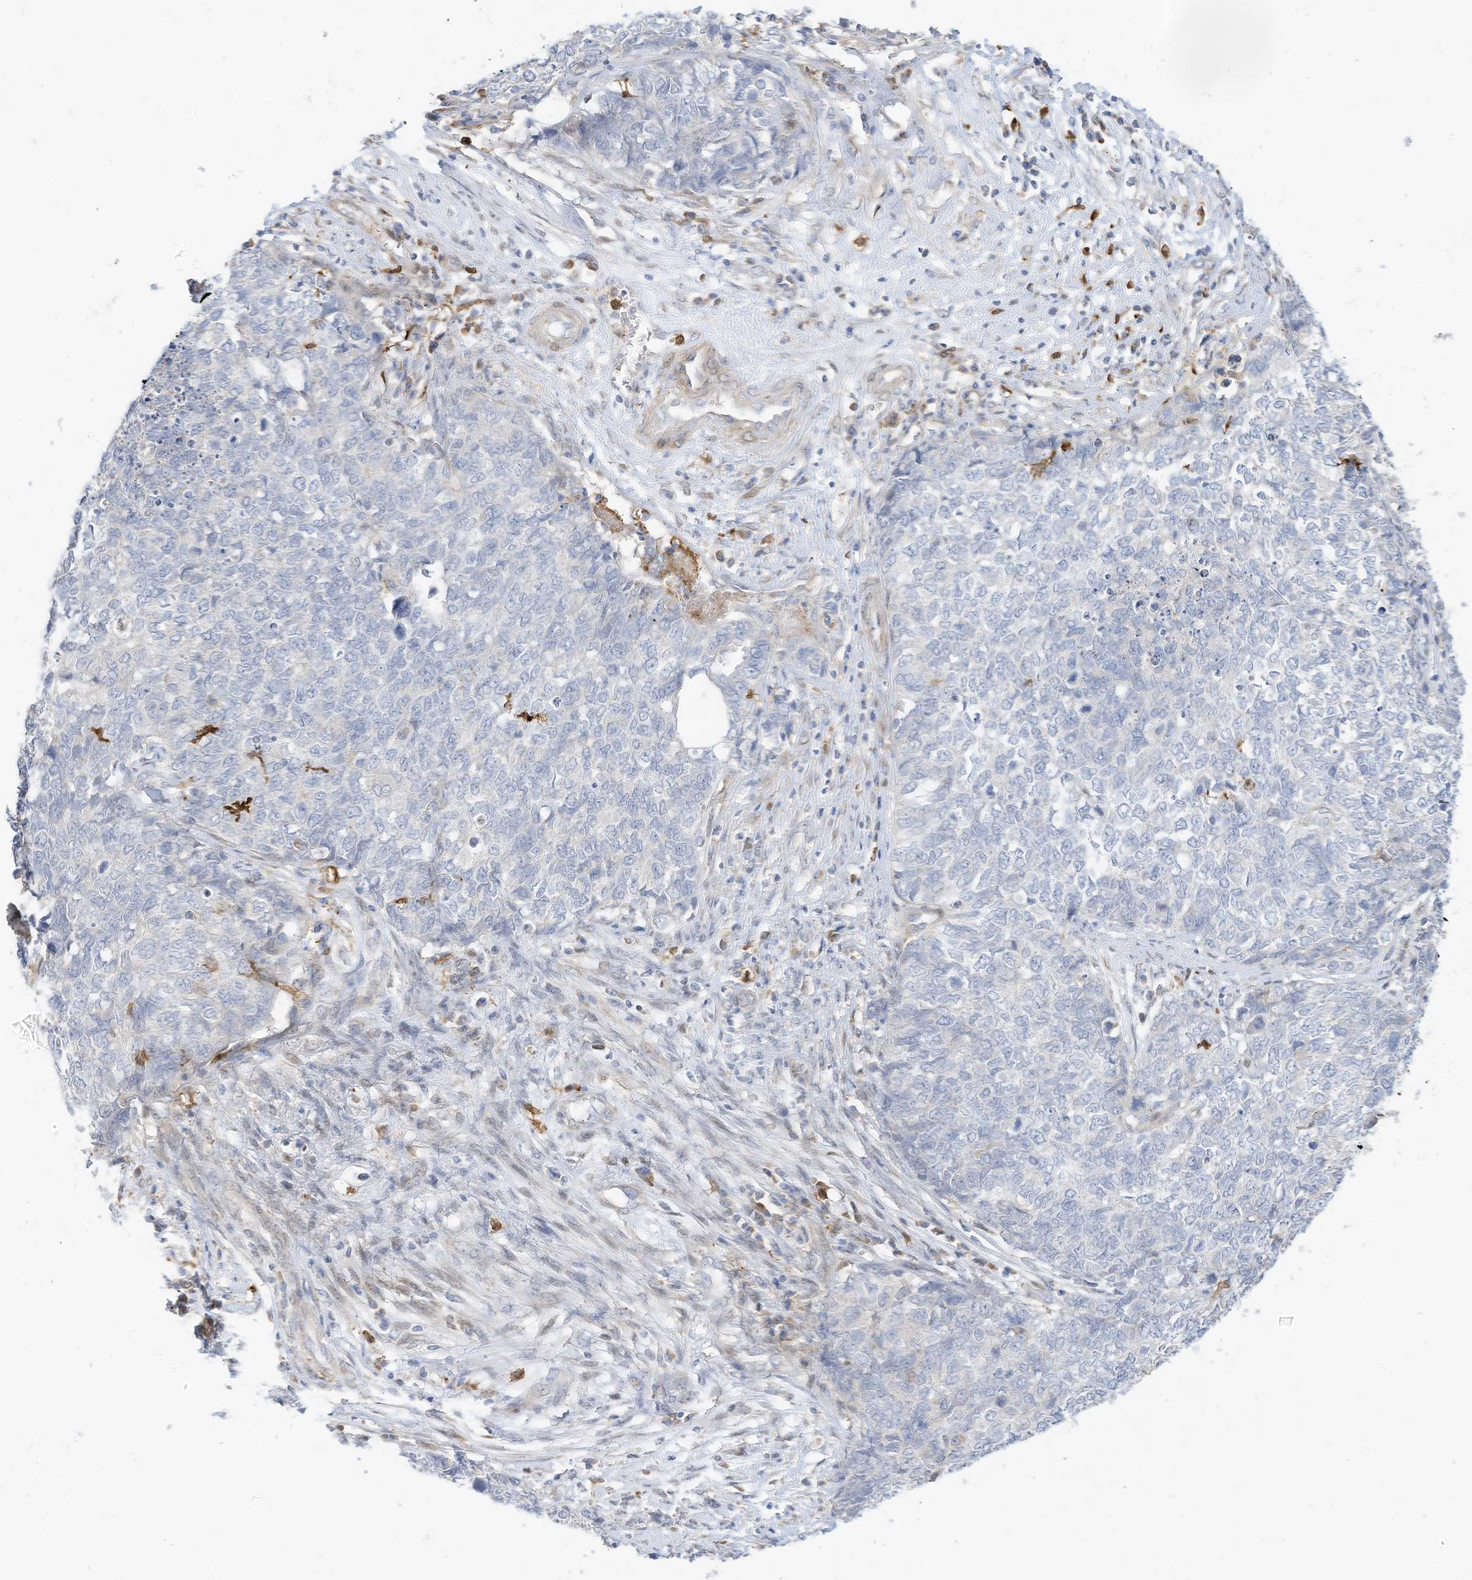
{"staining": {"intensity": "negative", "quantity": "none", "location": "none"}, "tissue": "cervical cancer", "cell_type": "Tumor cells", "image_type": "cancer", "snomed": [{"axis": "morphology", "description": "Squamous cell carcinoma, NOS"}, {"axis": "topography", "description": "Cervix"}], "caption": "Immunohistochemistry (IHC) of cervical cancer shows no positivity in tumor cells. (Brightfield microscopy of DAB (3,3'-diaminobenzidine) immunohistochemistry (IHC) at high magnification).", "gene": "ATP13A1", "patient": {"sex": "female", "age": 63}}